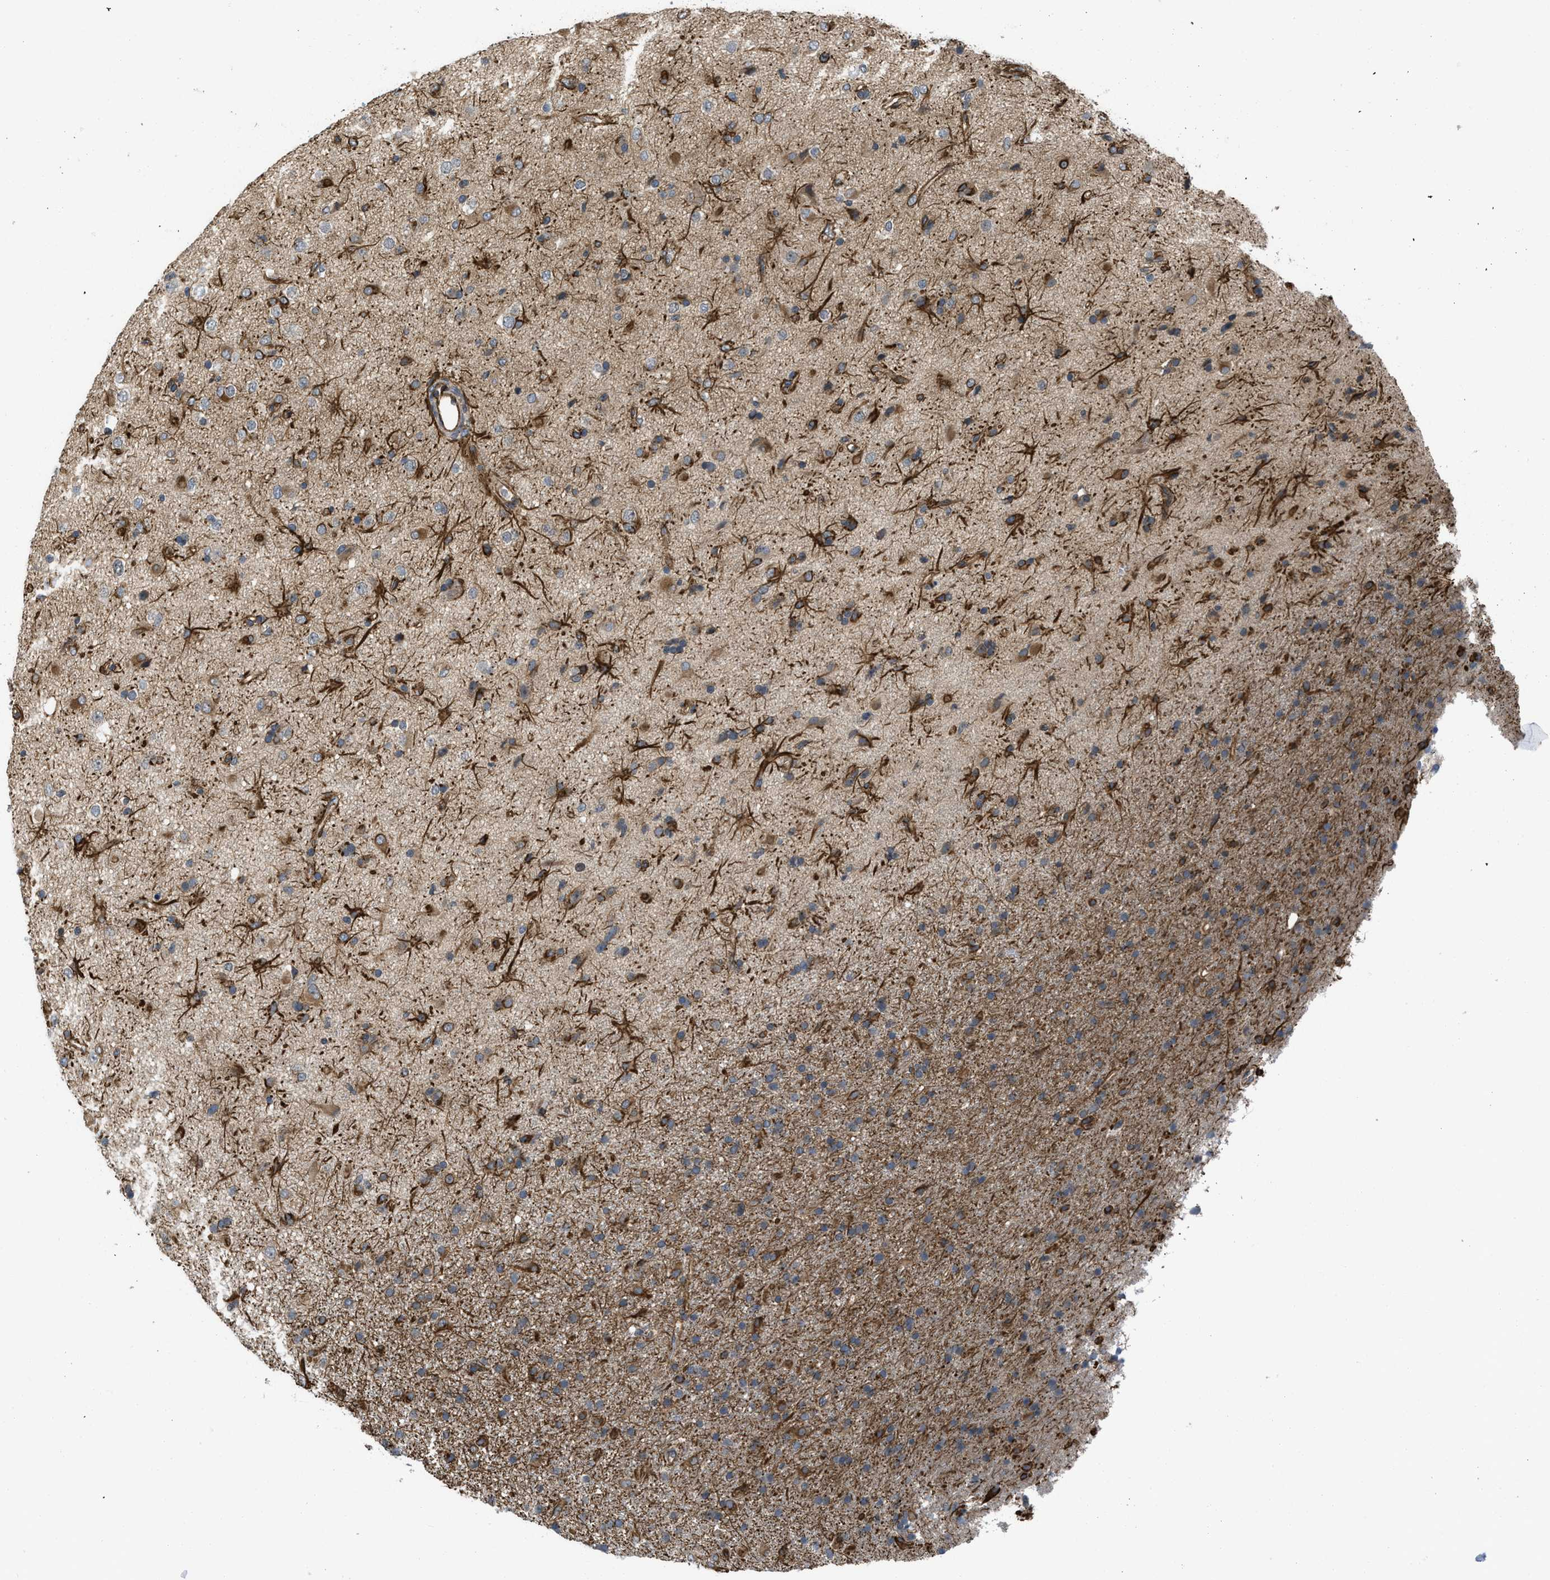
{"staining": {"intensity": "negative", "quantity": "none", "location": "none"}, "tissue": "glioma", "cell_type": "Tumor cells", "image_type": "cancer", "snomed": [{"axis": "morphology", "description": "Glioma, malignant, Low grade"}, {"axis": "topography", "description": "Brain"}], "caption": "Tumor cells show no significant protein positivity in malignant low-grade glioma. The staining was performed using DAB to visualize the protein expression in brown, while the nuclei were stained in blue with hematoxylin (Magnification: 20x).", "gene": "GPATCH2L", "patient": {"sex": "male", "age": 65}}